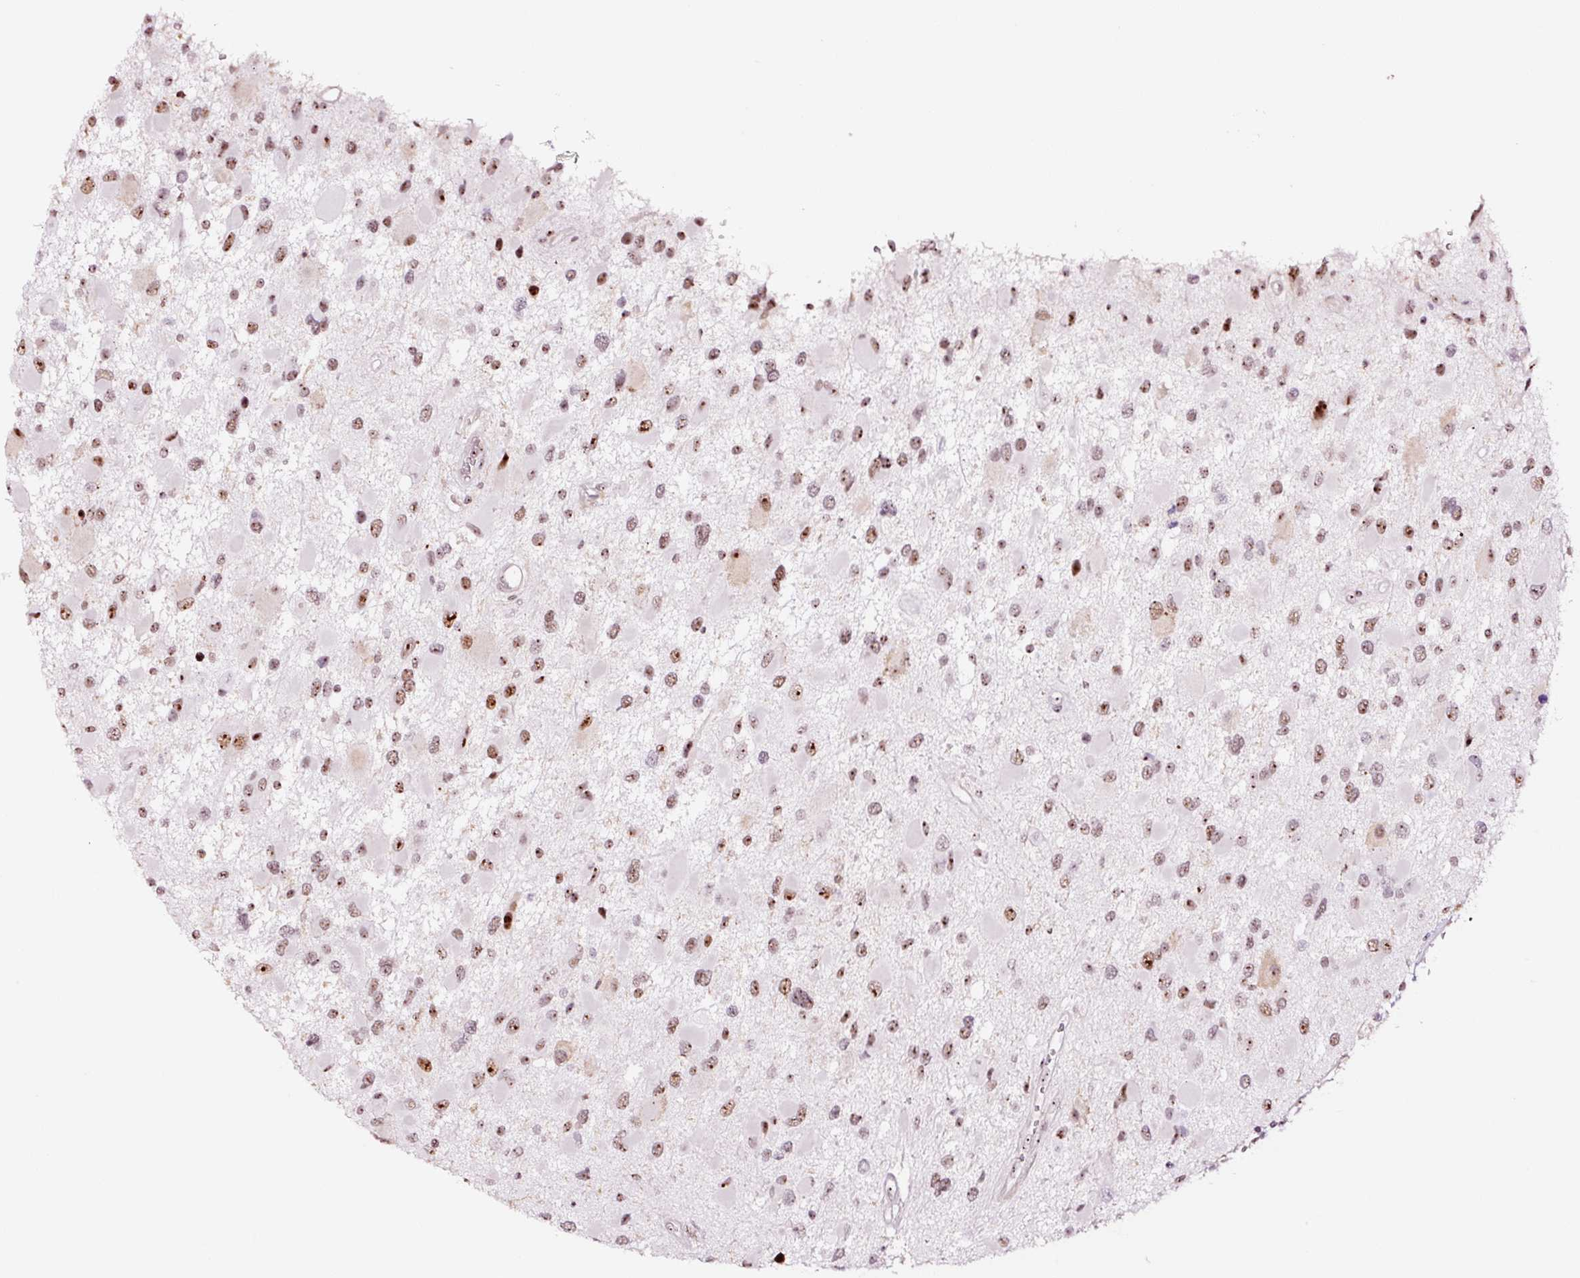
{"staining": {"intensity": "moderate", "quantity": ">75%", "location": "nuclear"}, "tissue": "glioma", "cell_type": "Tumor cells", "image_type": "cancer", "snomed": [{"axis": "morphology", "description": "Glioma, malignant, High grade"}, {"axis": "topography", "description": "Brain"}], "caption": "About >75% of tumor cells in human malignant glioma (high-grade) exhibit moderate nuclear protein expression as visualized by brown immunohistochemical staining.", "gene": "GNL3", "patient": {"sex": "male", "age": 53}}